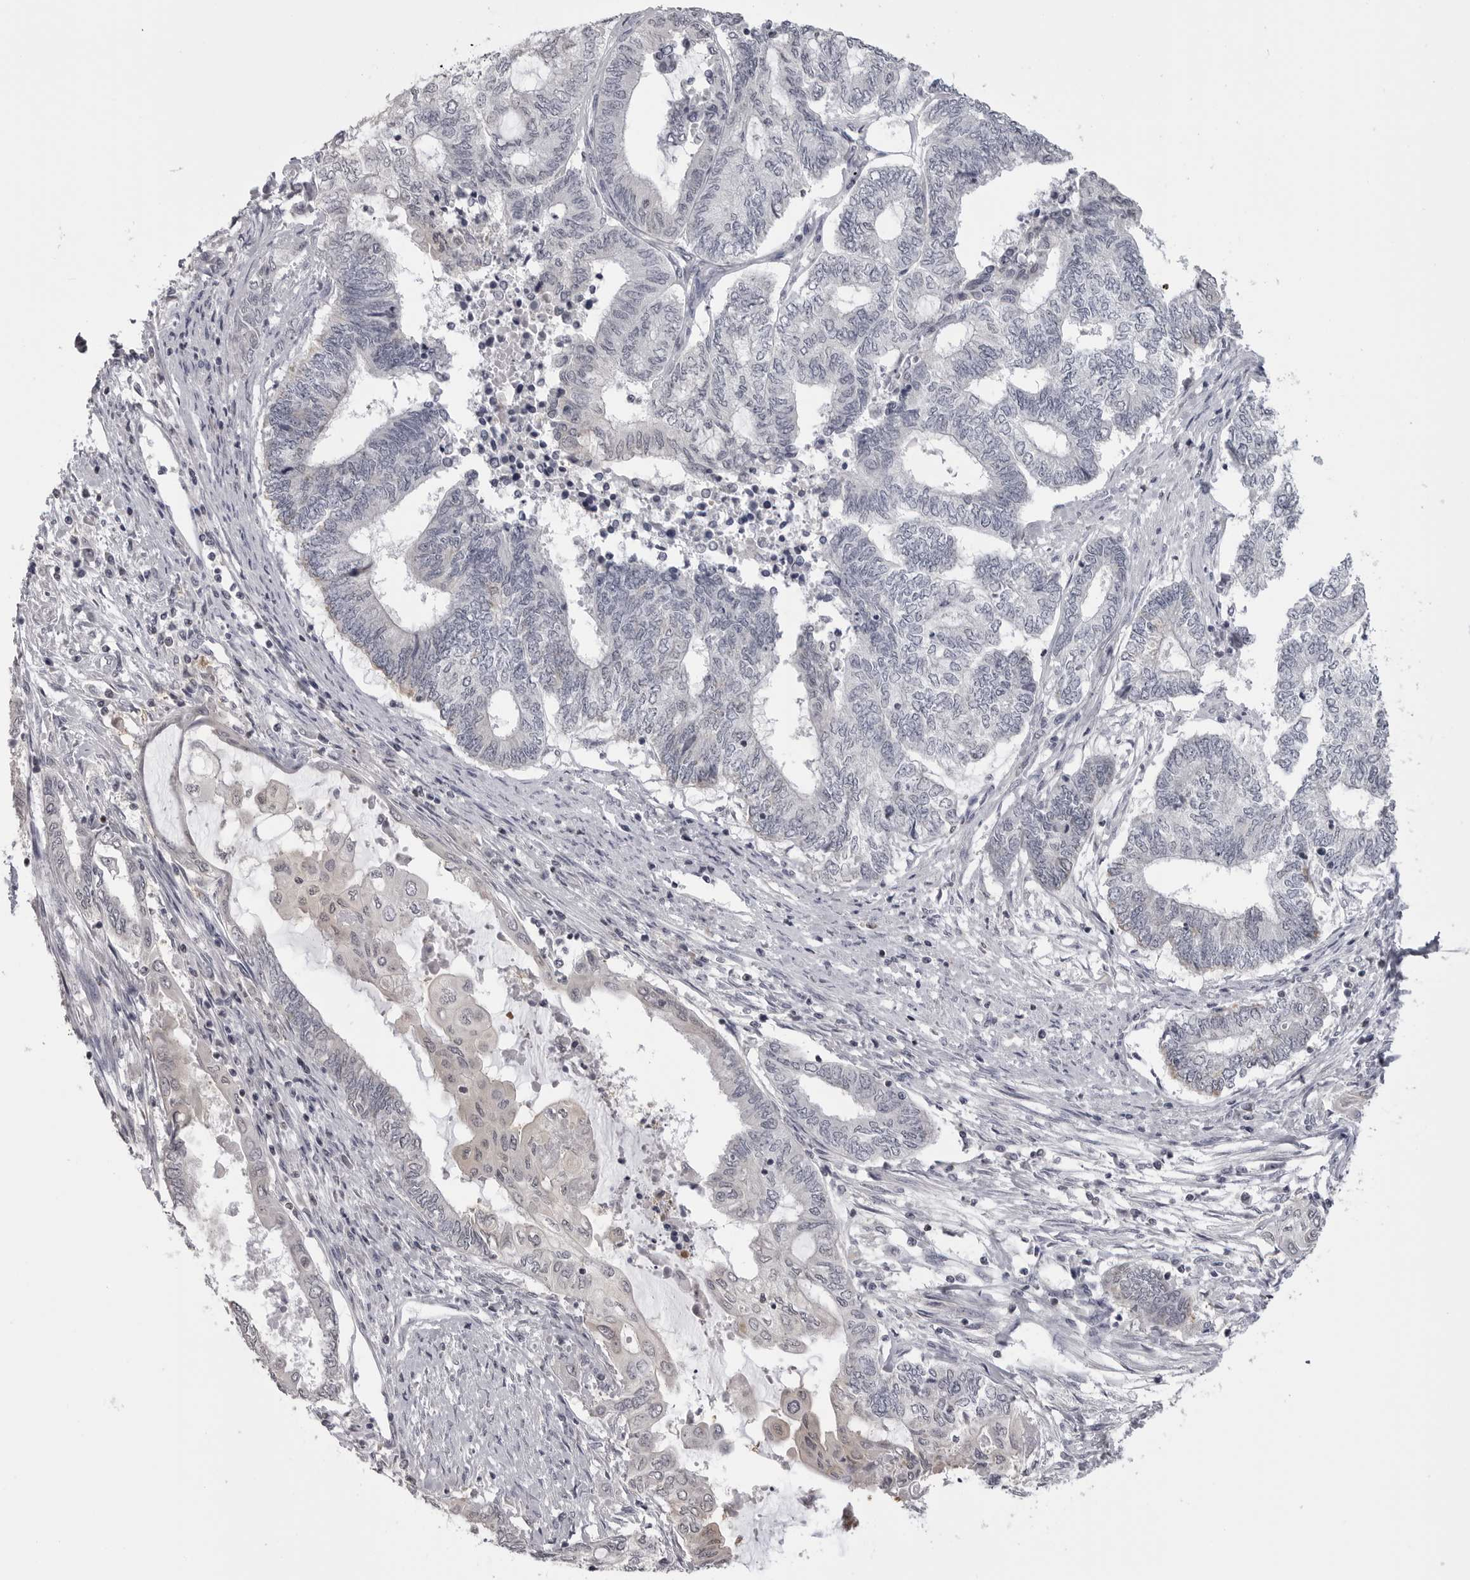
{"staining": {"intensity": "negative", "quantity": "none", "location": "none"}, "tissue": "endometrial cancer", "cell_type": "Tumor cells", "image_type": "cancer", "snomed": [{"axis": "morphology", "description": "Adenocarcinoma, NOS"}, {"axis": "topography", "description": "Uterus"}, {"axis": "topography", "description": "Endometrium"}], "caption": "A photomicrograph of human endometrial cancer is negative for staining in tumor cells.", "gene": "GPN2", "patient": {"sex": "female", "age": 70}}